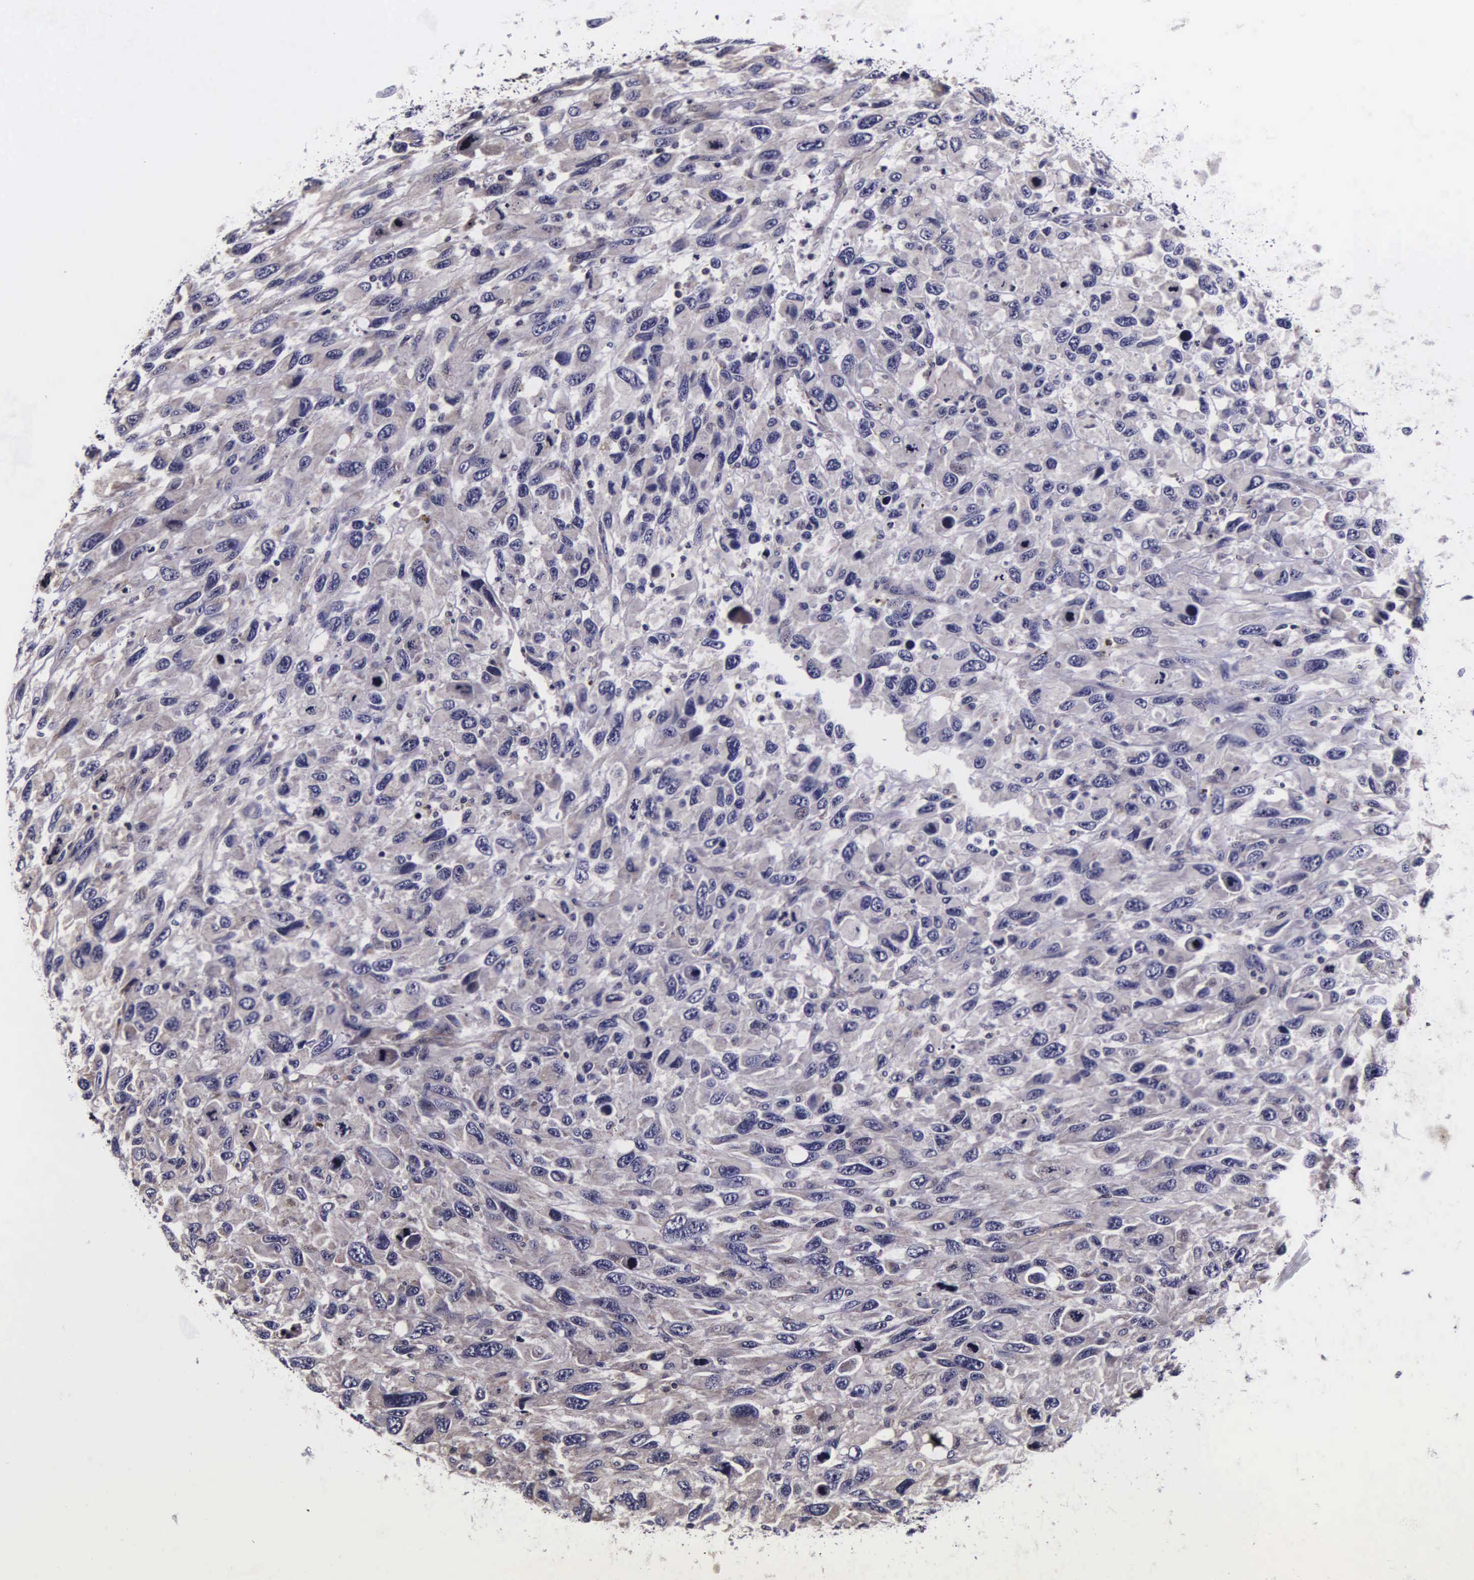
{"staining": {"intensity": "weak", "quantity": "<25%", "location": "cytoplasmic/membranous"}, "tissue": "renal cancer", "cell_type": "Tumor cells", "image_type": "cancer", "snomed": [{"axis": "morphology", "description": "Adenocarcinoma, NOS"}, {"axis": "topography", "description": "Kidney"}], "caption": "IHC photomicrograph of neoplastic tissue: adenocarcinoma (renal) stained with DAB displays no significant protein positivity in tumor cells.", "gene": "PSMA3", "patient": {"sex": "male", "age": 79}}